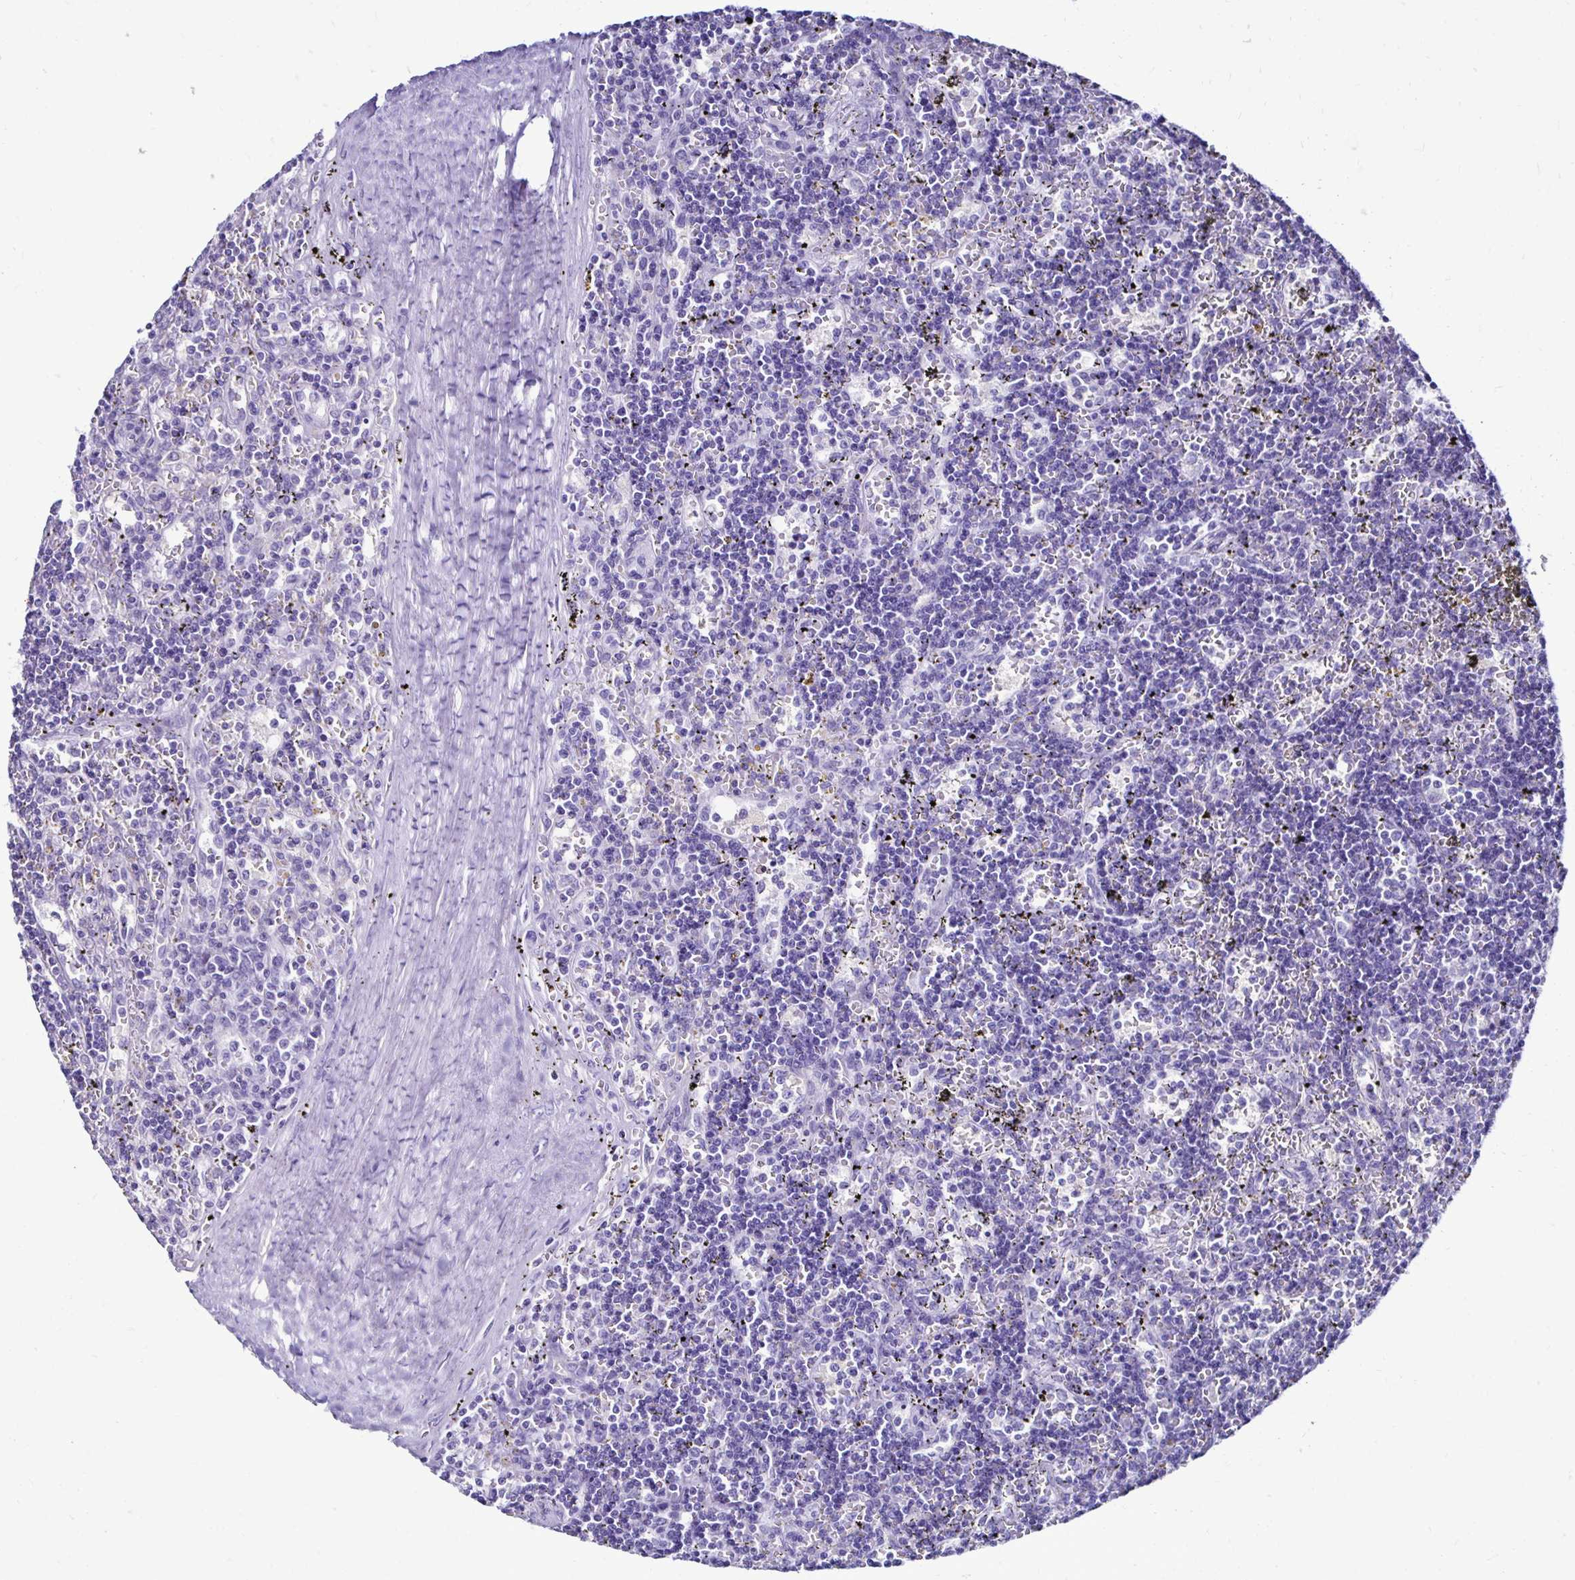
{"staining": {"intensity": "negative", "quantity": "none", "location": "none"}, "tissue": "lymphoma", "cell_type": "Tumor cells", "image_type": "cancer", "snomed": [{"axis": "morphology", "description": "Malignant lymphoma, non-Hodgkin's type, Low grade"}, {"axis": "topography", "description": "Spleen"}], "caption": "This is an immunohistochemistry (IHC) histopathology image of human lymphoma. There is no staining in tumor cells.", "gene": "CST5", "patient": {"sex": "male", "age": 60}}